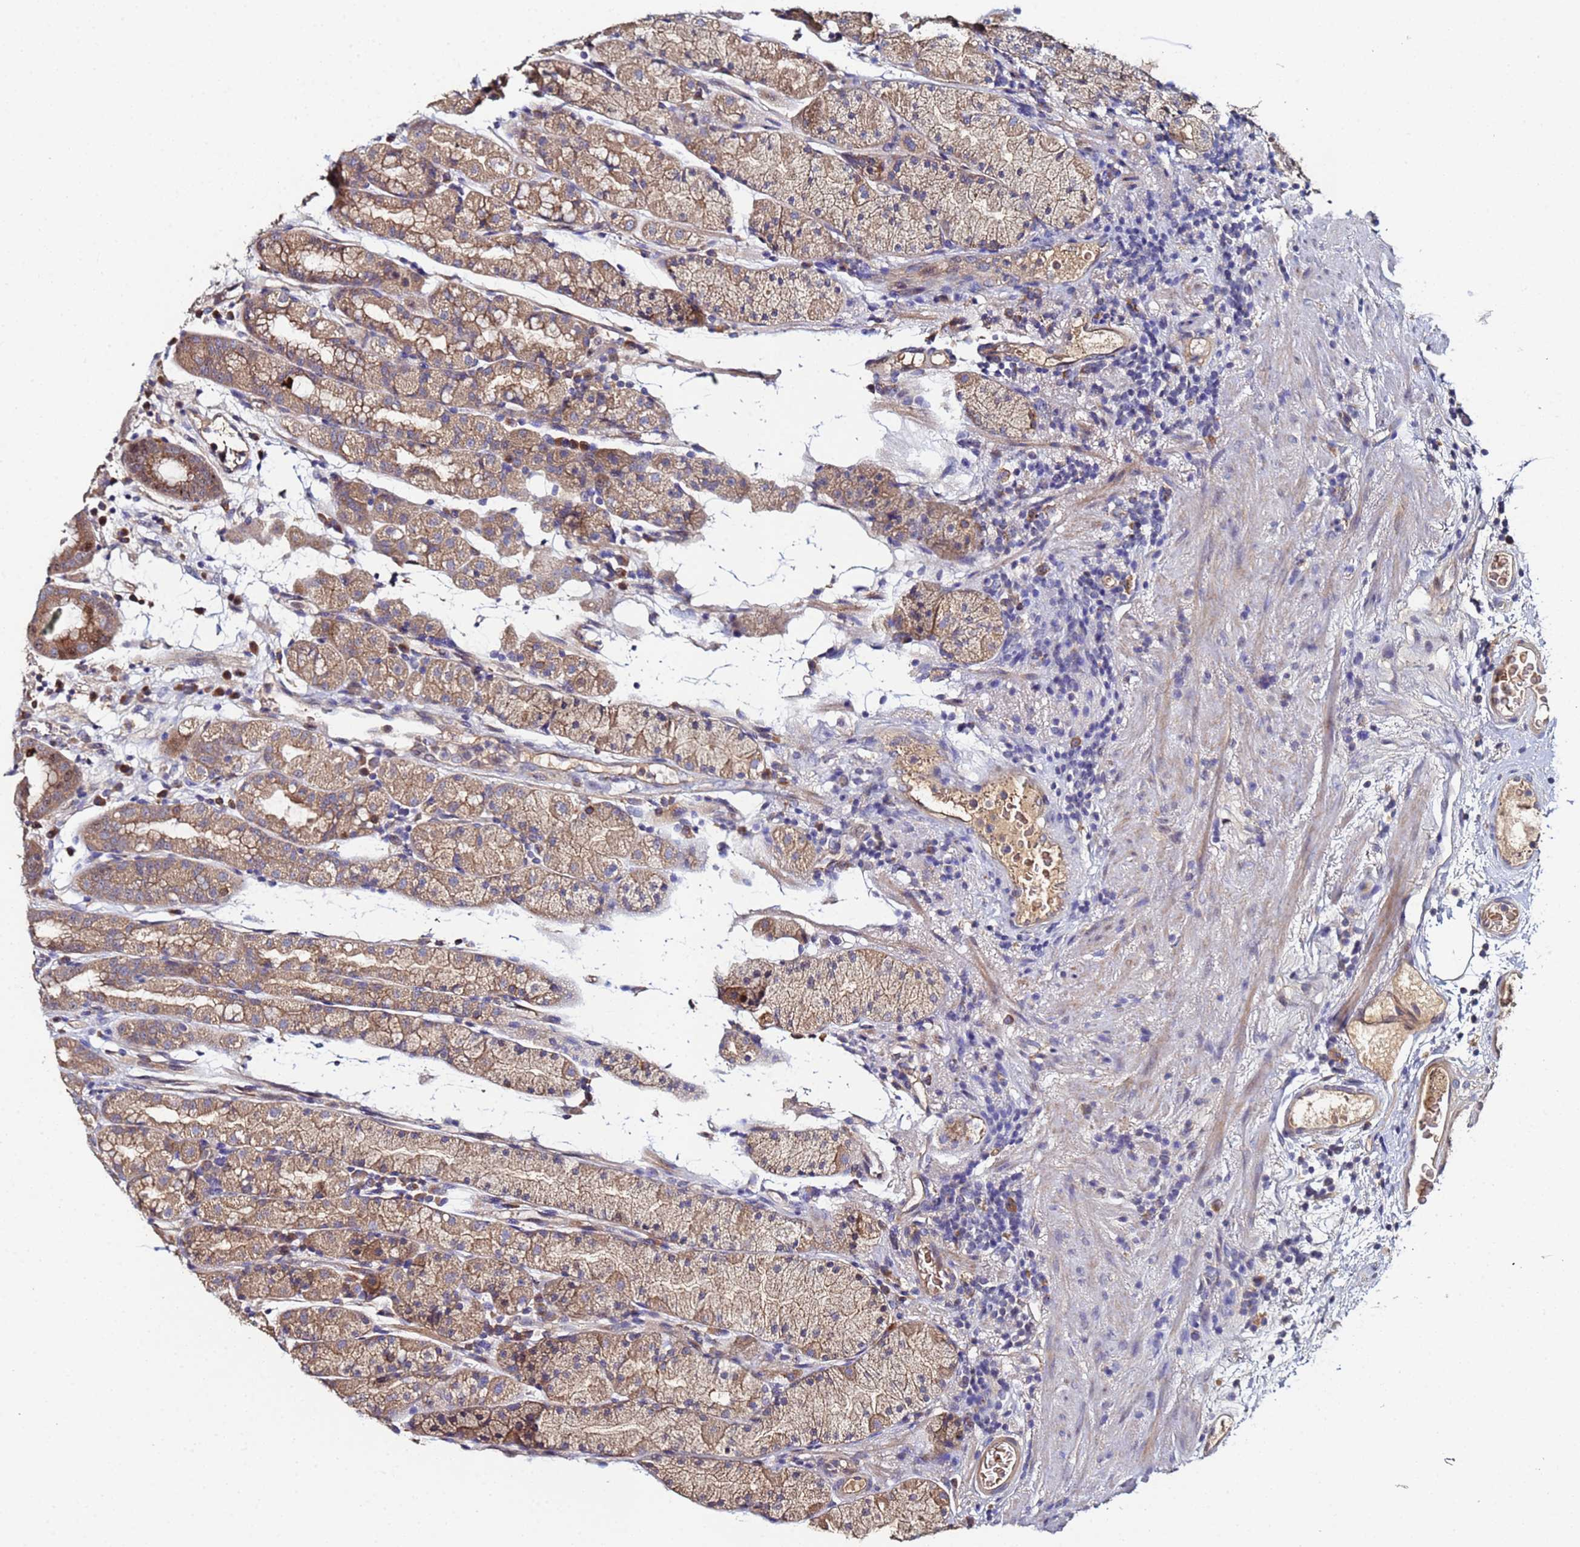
{"staining": {"intensity": "moderate", "quantity": ">75%", "location": "cytoplasmic/membranous"}, "tissue": "stomach", "cell_type": "Glandular cells", "image_type": "normal", "snomed": [{"axis": "morphology", "description": "Normal tissue, NOS"}, {"axis": "topography", "description": "Stomach, upper"}, {"axis": "topography", "description": "Stomach, lower"}, {"axis": "topography", "description": "Small intestine"}], "caption": "Stomach stained with IHC reveals moderate cytoplasmic/membranous expression in approximately >75% of glandular cells.", "gene": "OSER1", "patient": {"sex": "male", "age": 68}}